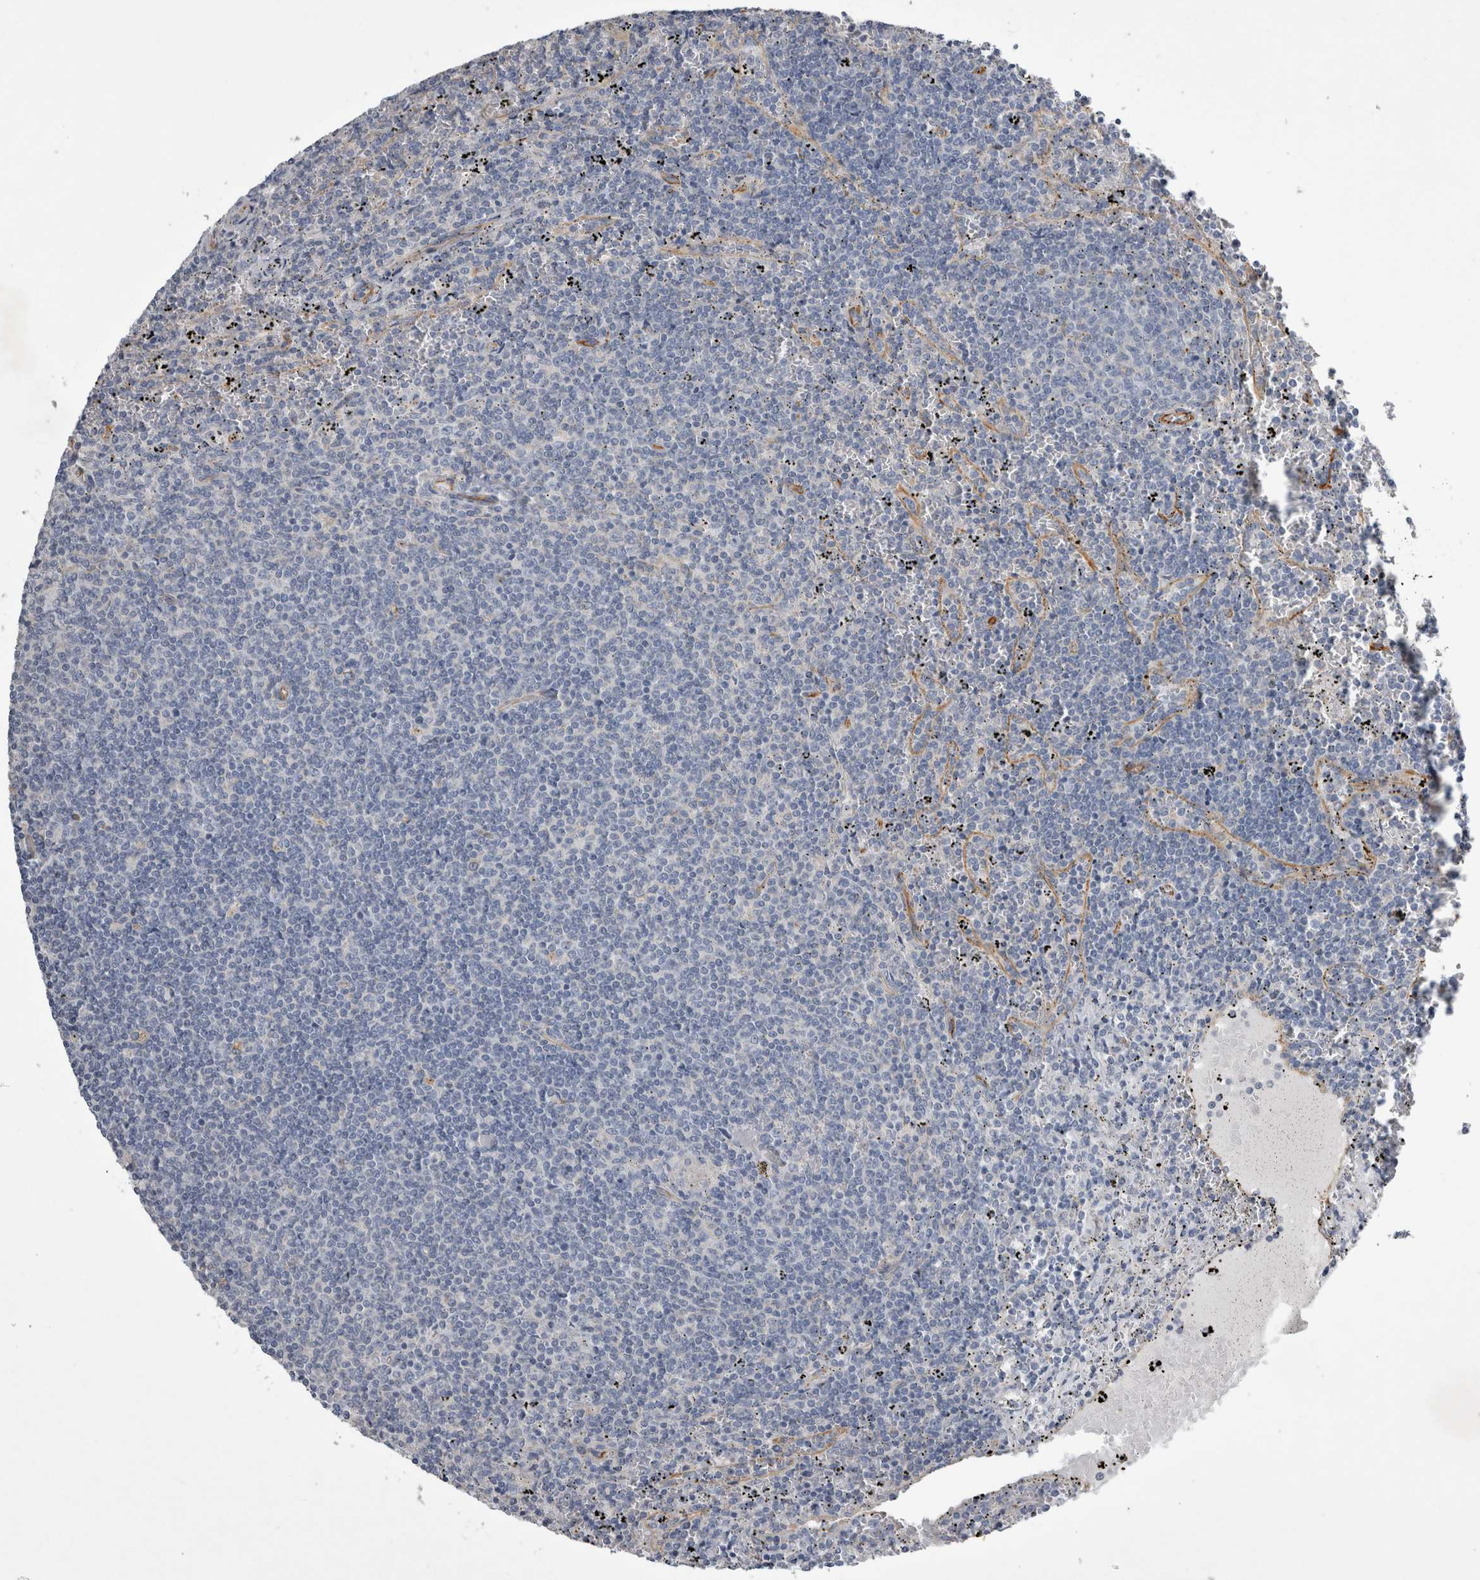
{"staining": {"intensity": "negative", "quantity": "none", "location": "none"}, "tissue": "lymphoma", "cell_type": "Tumor cells", "image_type": "cancer", "snomed": [{"axis": "morphology", "description": "Malignant lymphoma, non-Hodgkin's type, Low grade"}, {"axis": "topography", "description": "Spleen"}], "caption": "DAB immunohistochemical staining of lymphoma displays no significant expression in tumor cells.", "gene": "STRADB", "patient": {"sex": "female", "age": 50}}